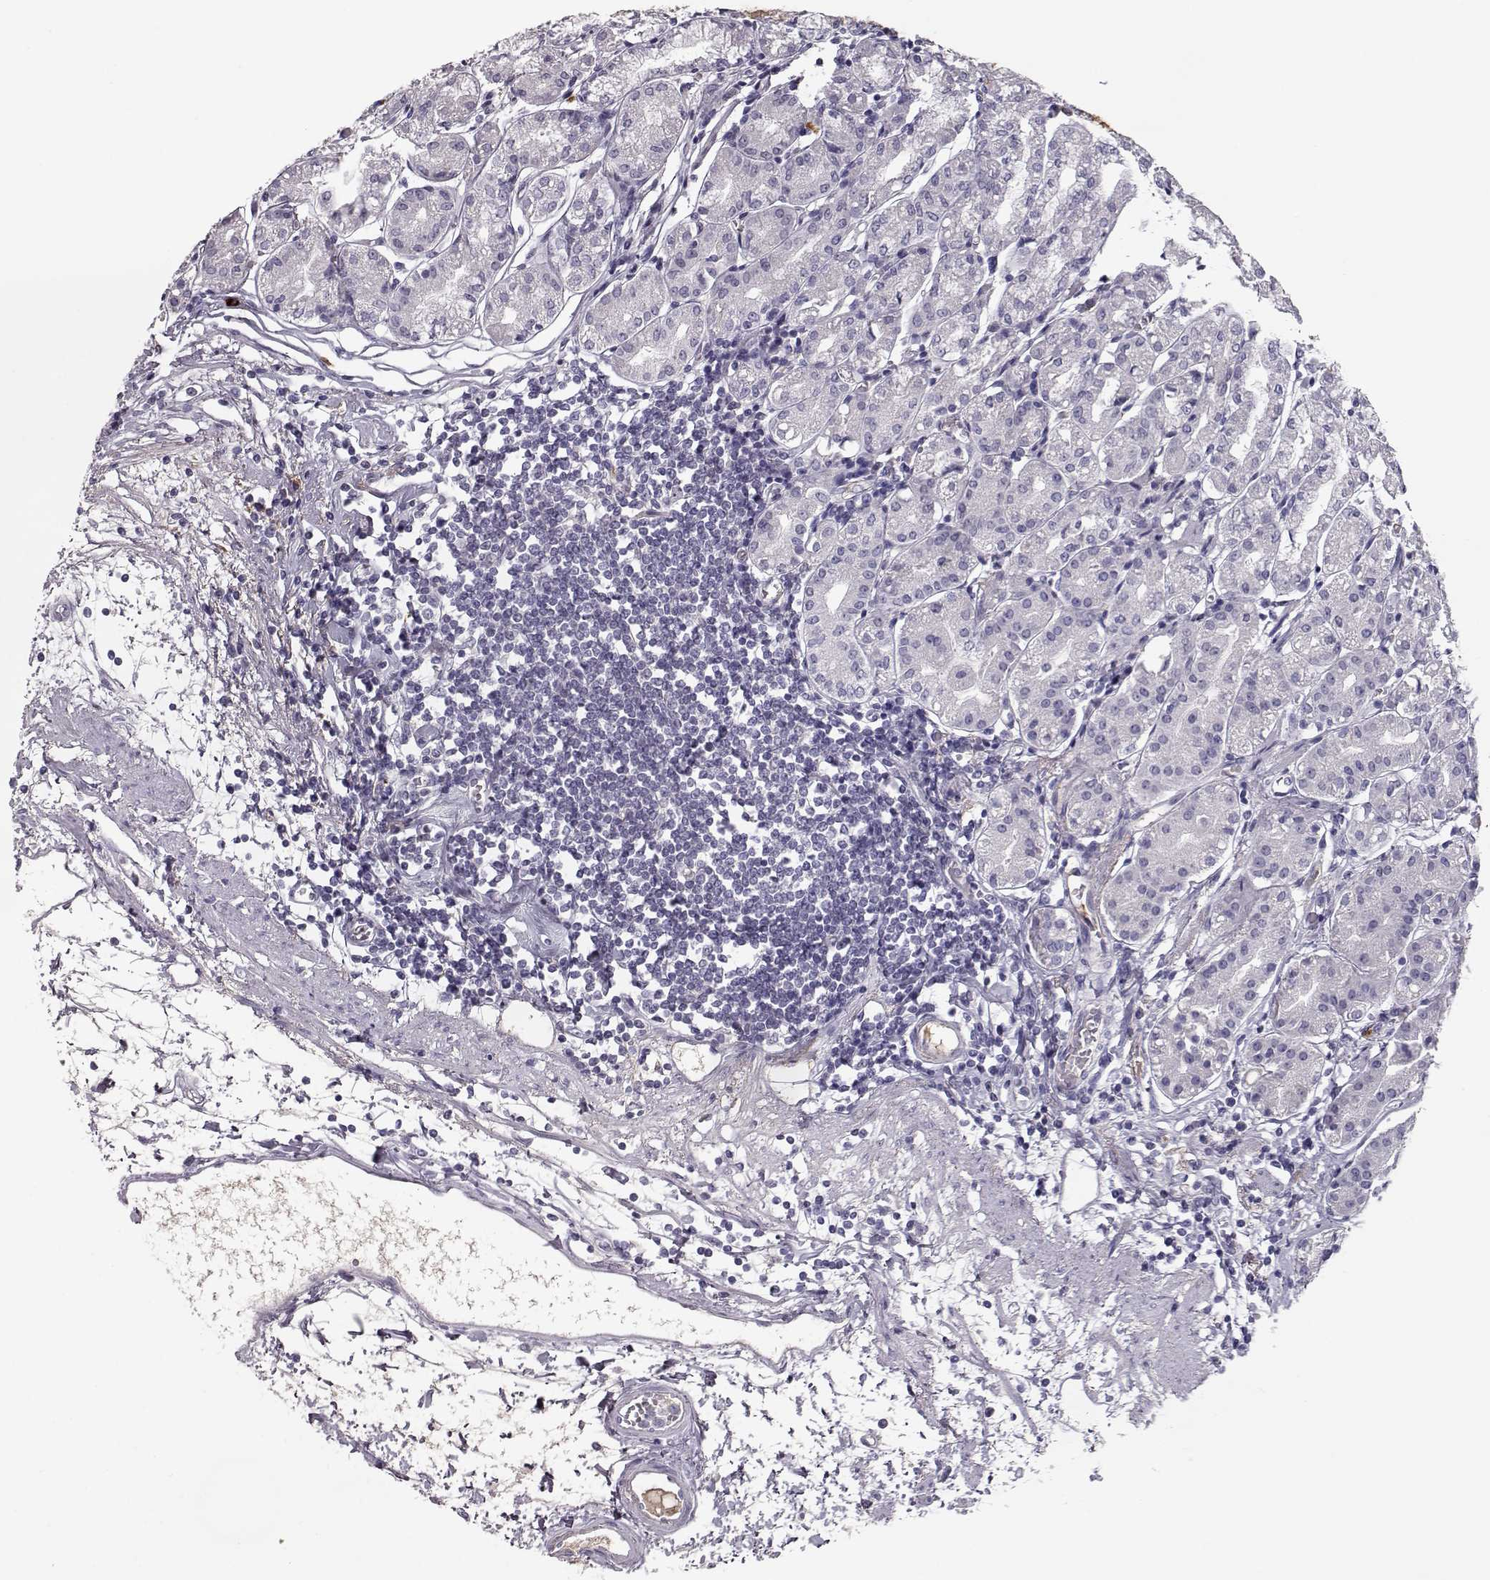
{"staining": {"intensity": "negative", "quantity": "none", "location": "none"}, "tissue": "stomach", "cell_type": "Glandular cells", "image_type": "normal", "snomed": [{"axis": "morphology", "description": "Normal tissue, NOS"}, {"axis": "topography", "description": "Skeletal muscle"}, {"axis": "topography", "description": "Stomach"}], "caption": "The immunohistochemistry micrograph has no significant staining in glandular cells of stomach.", "gene": "CCL19", "patient": {"sex": "female", "age": 57}}